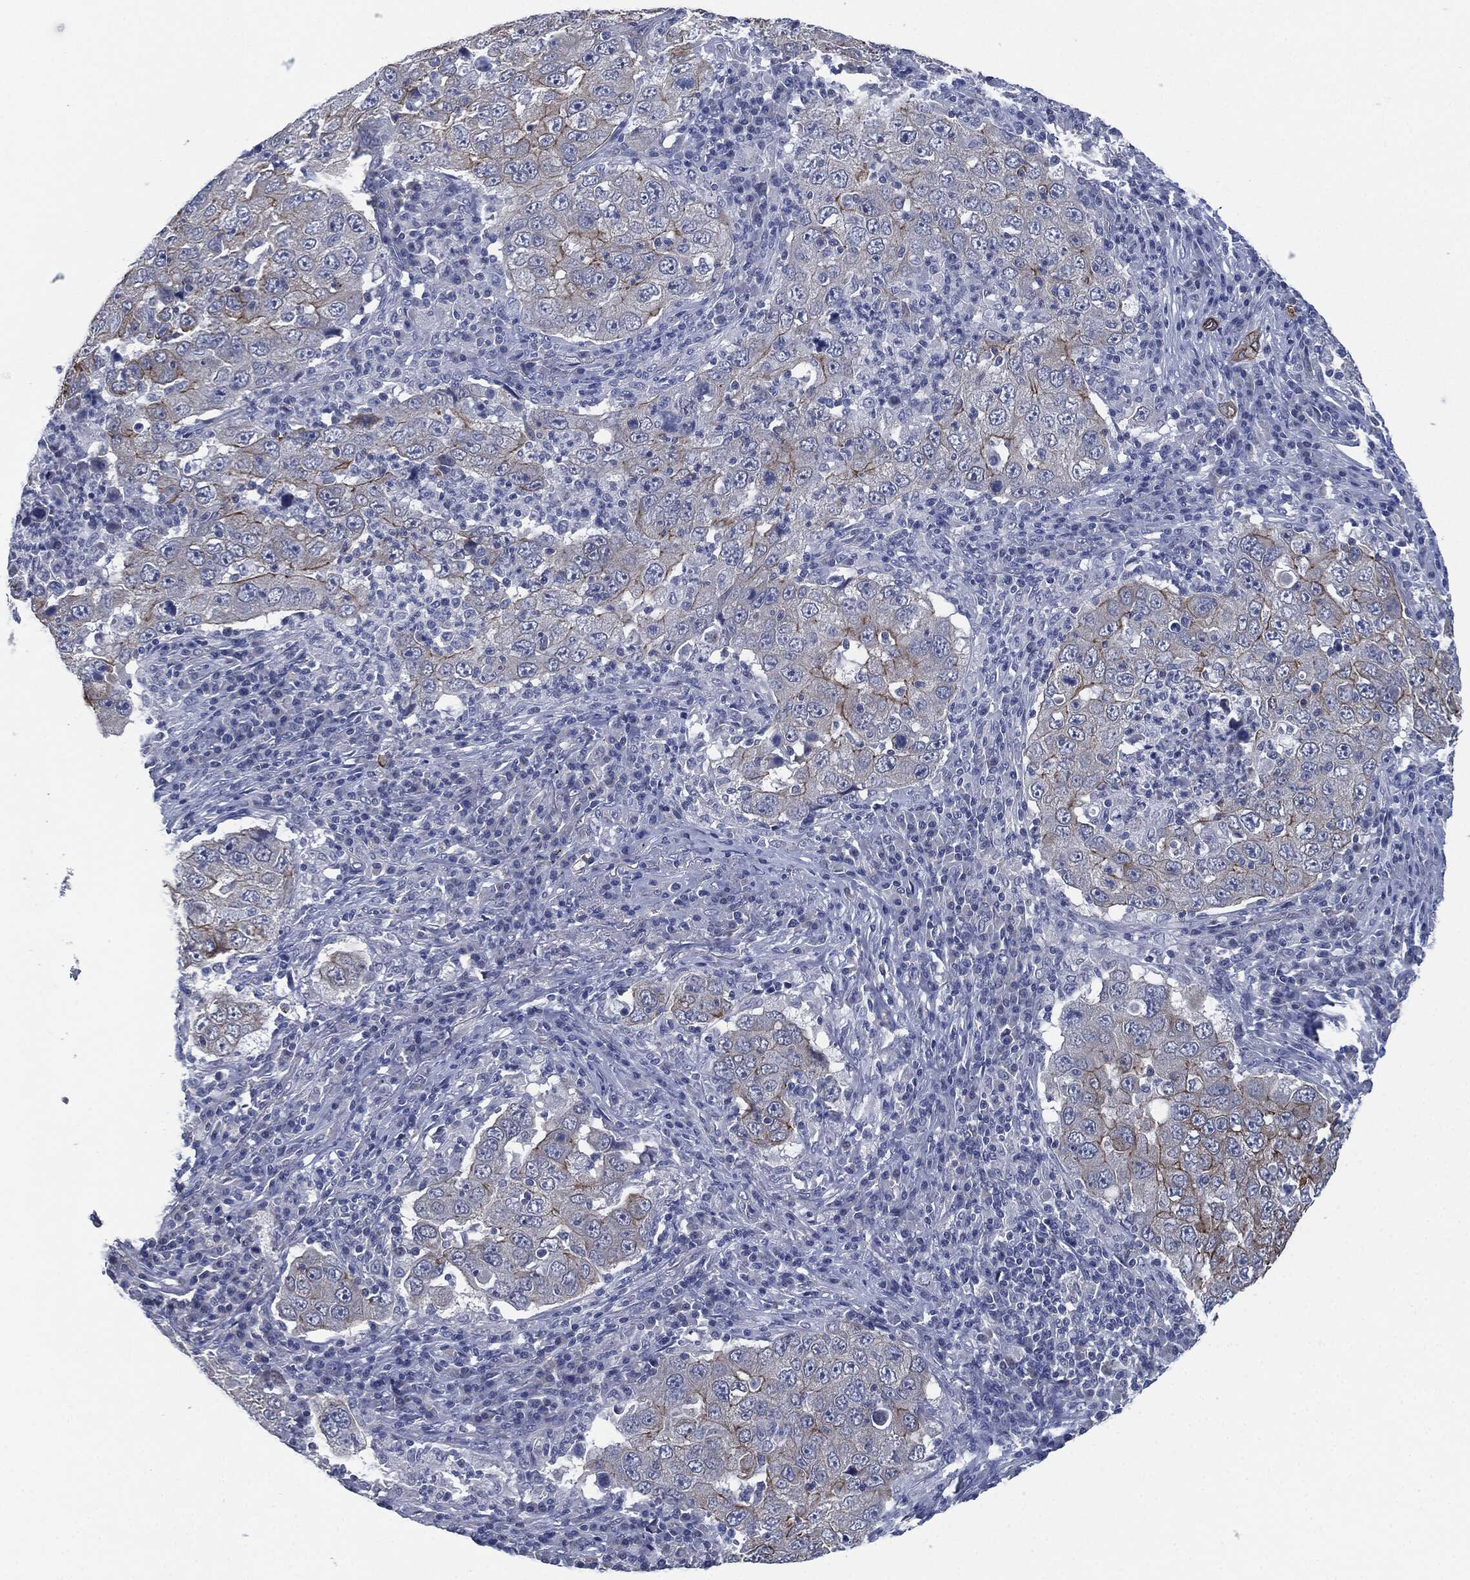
{"staining": {"intensity": "moderate", "quantity": "<25%", "location": "cytoplasmic/membranous"}, "tissue": "lung cancer", "cell_type": "Tumor cells", "image_type": "cancer", "snomed": [{"axis": "morphology", "description": "Adenocarcinoma, NOS"}, {"axis": "topography", "description": "Lung"}], "caption": "Lung cancer was stained to show a protein in brown. There is low levels of moderate cytoplasmic/membranous expression in about <25% of tumor cells.", "gene": "SHROOM2", "patient": {"sex": "male", "age": 73}}